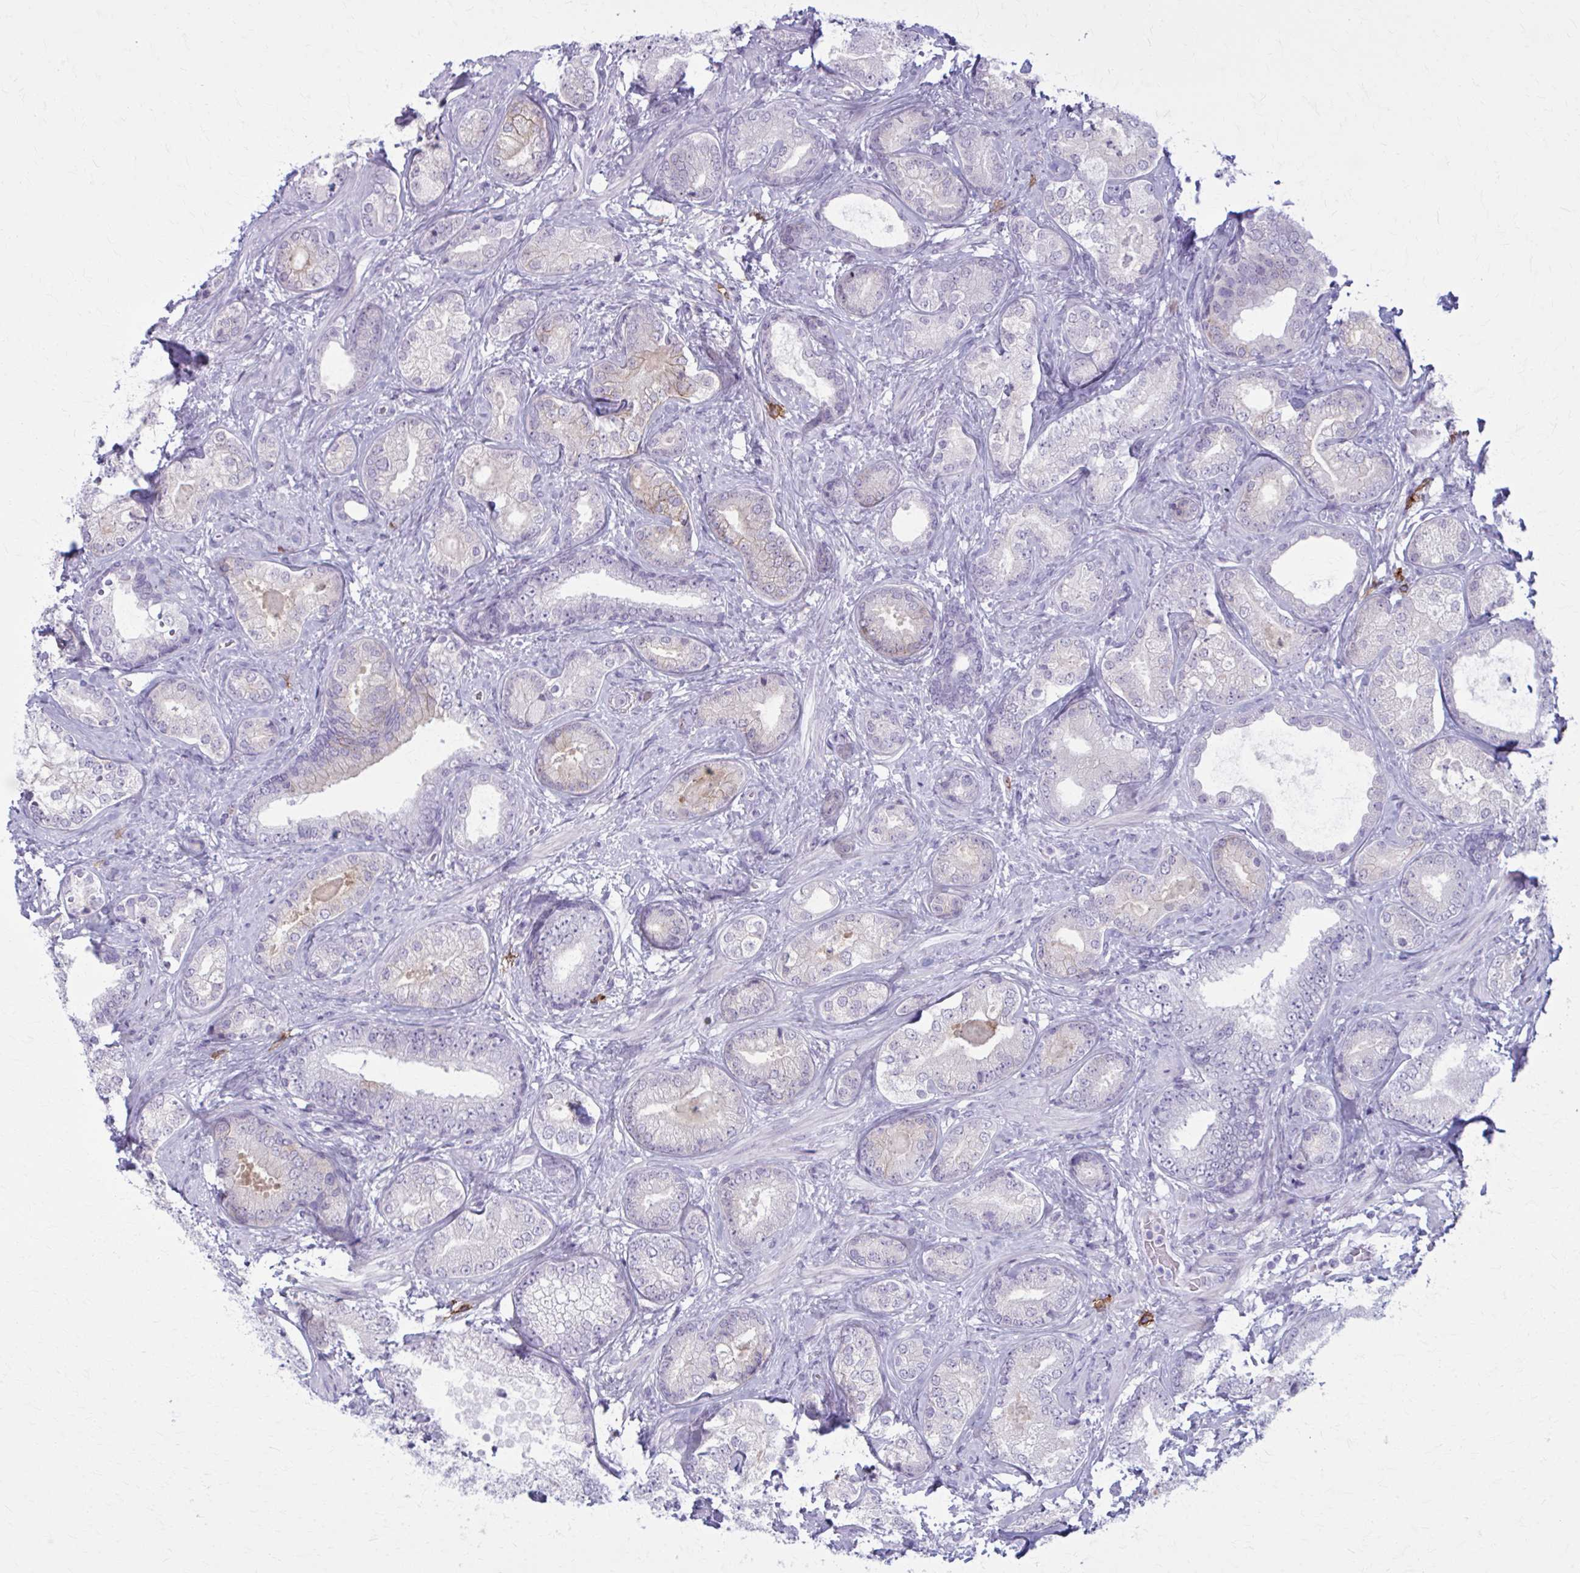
{"staining": {"intensity": "negative", "quantity": "none", "location": "none"}, "tissue": "prostate cancer", "cell_type": "Tumor cells", "image_type": "cancer", "snomed": [{"axis": "morphology", "description": "Adenocarcinoma, High grade"}, {"axis": "topography", "description": "Prostate"}], "caption": "DAB (3,3'-diaminobenzidine) immunohistochemical staining of human prostate adenocarcinoma (high-grade) reveals no significant staining in tumor cells.", "gene": "CD38", "patient": {"sex": "male", "age": 62}}